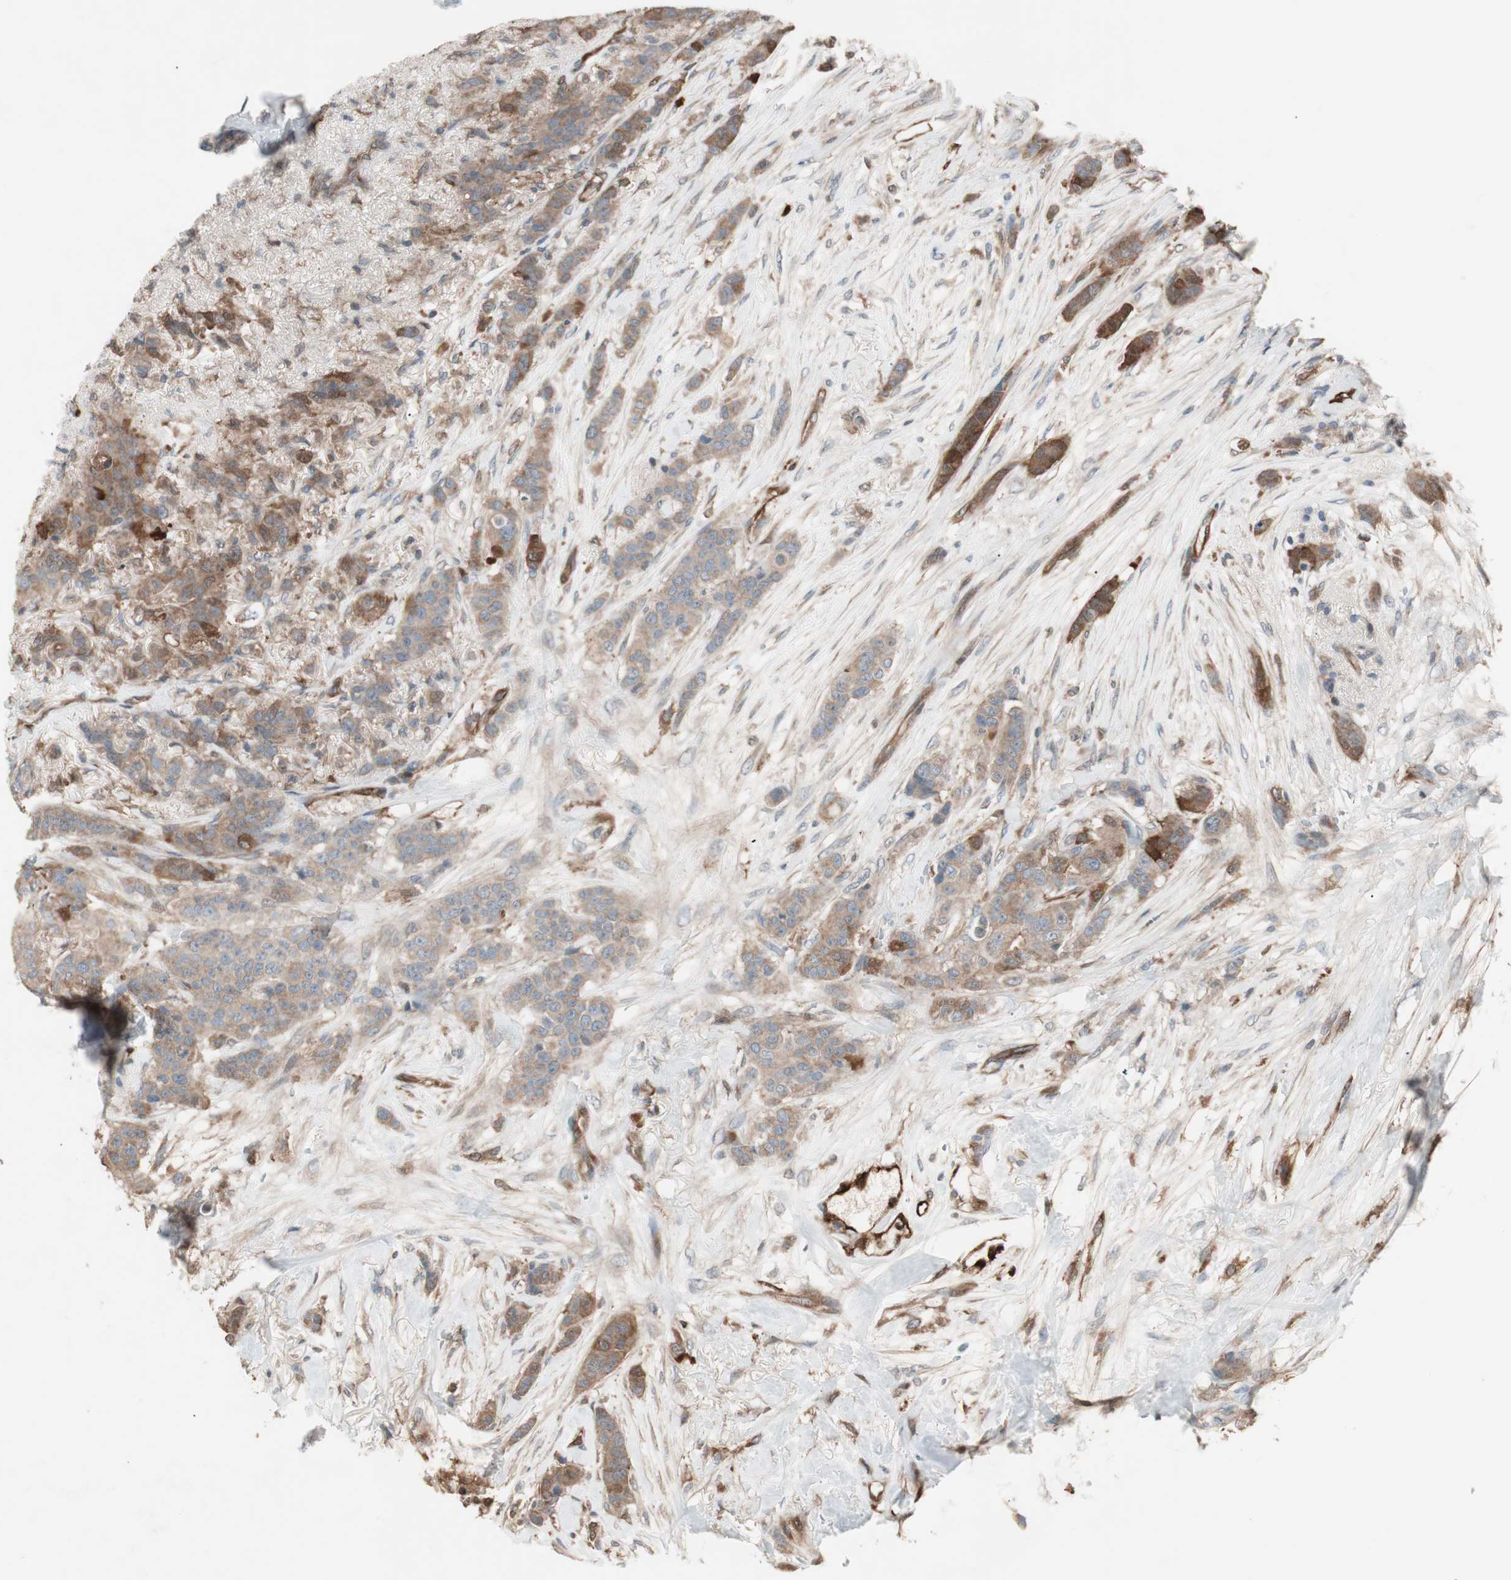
{"staining": {"intensity": "moderate", "quantity": ">75%", "location": "cytoplasmic/membranous"}, "tissue": "breast cancer", "cell_type": "Tumor cells", "image_type": "cancer", "snomed": [{"axis": "morphology", "description": "Duct carcinoma"}, {"axis": "topography", "description": "Breast"}], "caption": "Human breast cancer stained with a brown dye demonstrates moderate cytoplasmic/membranous positive positivity in approximately >75% of tumor cells.", "gene": "STAB1", "patient": {"sex": "female", "age": 40}}